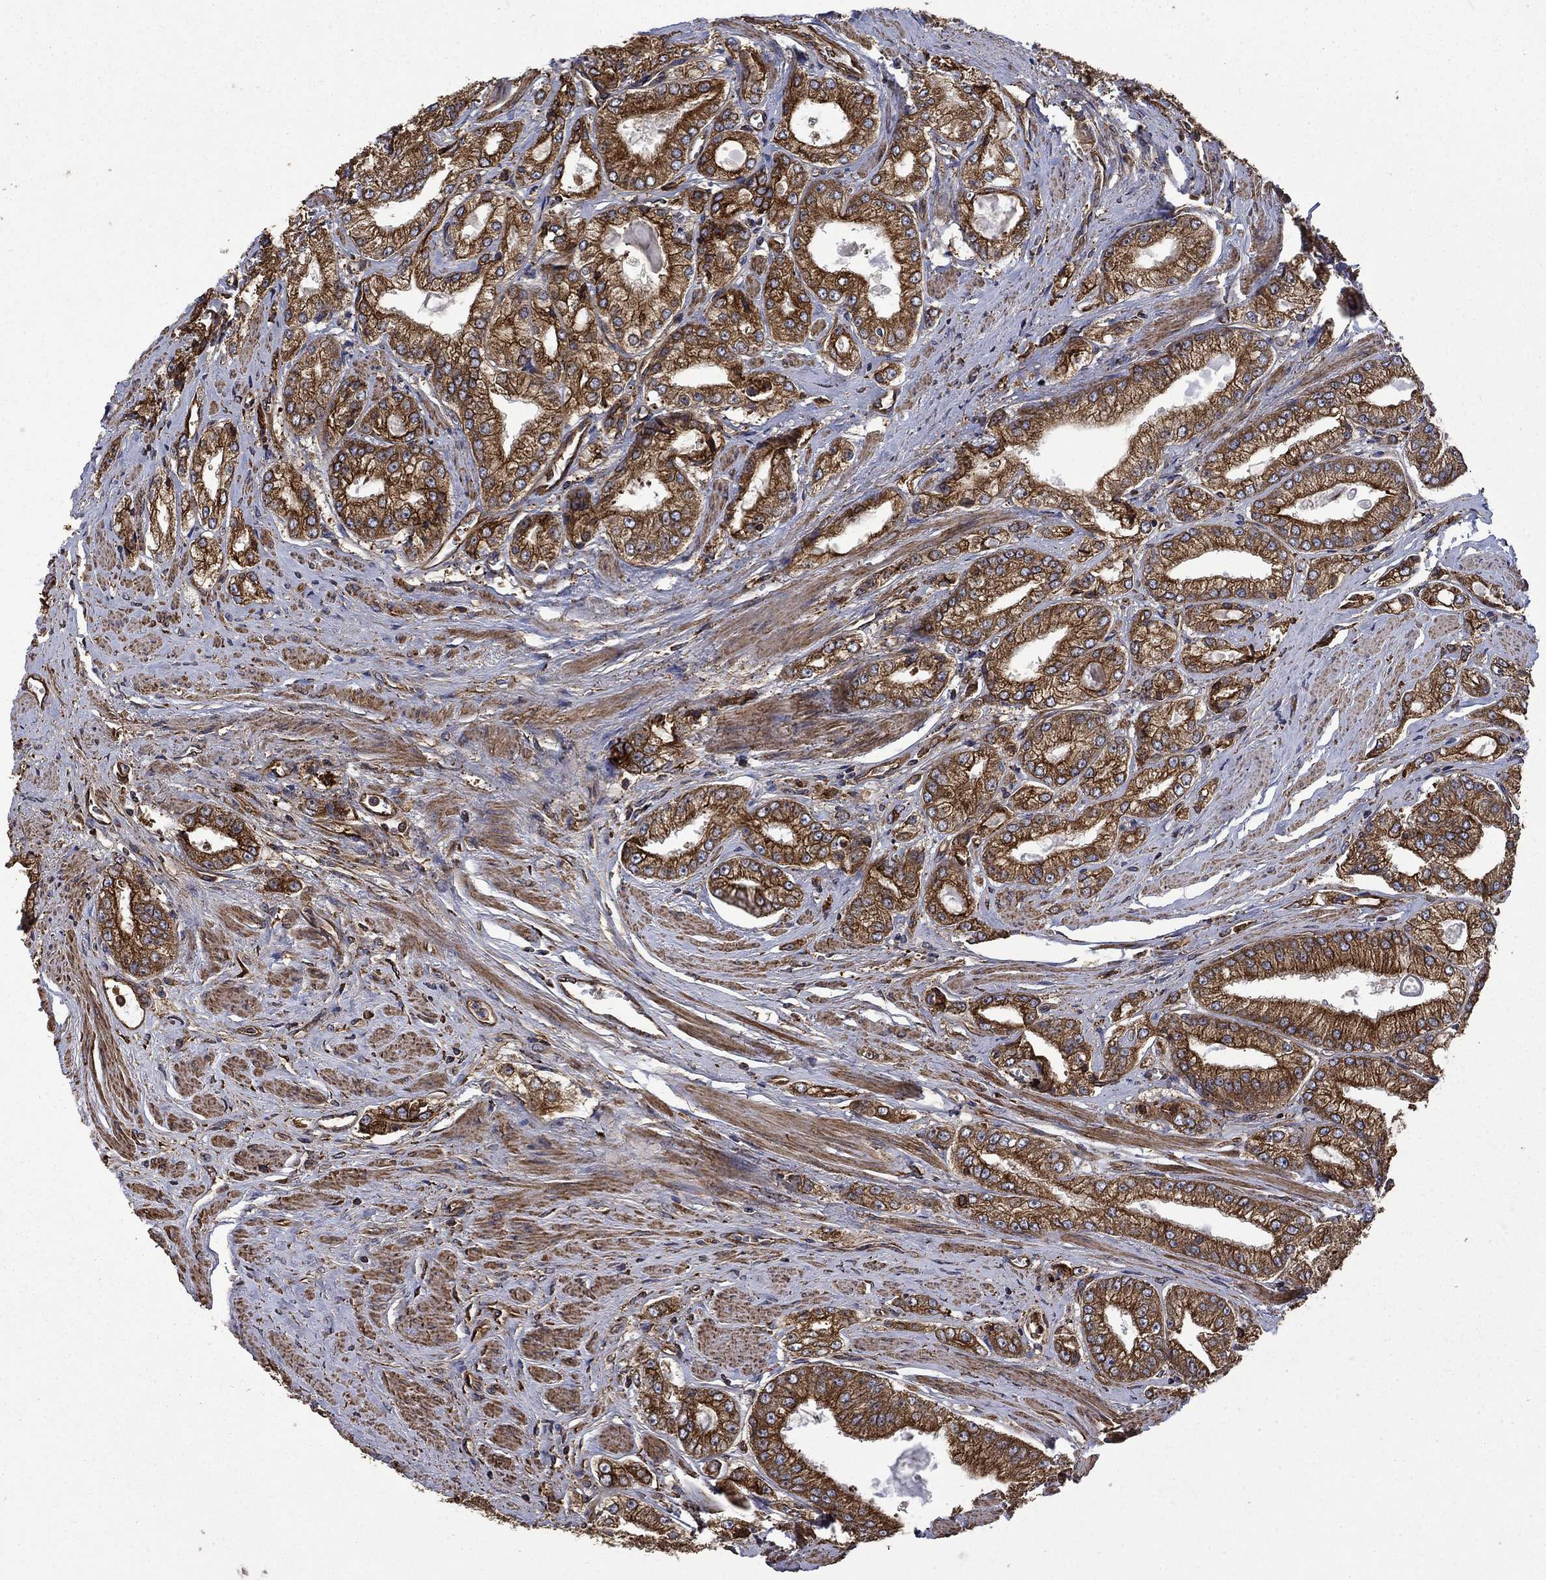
{"staining": {"intensity": "strong", "quantity": ">75%", "location": "cytoplasmic/membranous"}, "tissue": "prostate cancer", "cell_type": "Tumor cells", "image_type": "cancer", "snomed": [{"axis": "morphology", "description": "Adenocarcinoma, NOS"}, {"axis": "morphology", "description": "Adenocarcinoma, High grade"}, {"axis": "topography", "description": "Prostate"}], "caption": "This histopathology image shows immunohistochemistry (IHC) staining of prostate cancer, with high strong cytoplasmic/membranous positivity in about >75% of tumor cells.", "gene": "CUTC", "patient": {"sex": "male", "age": 70}}